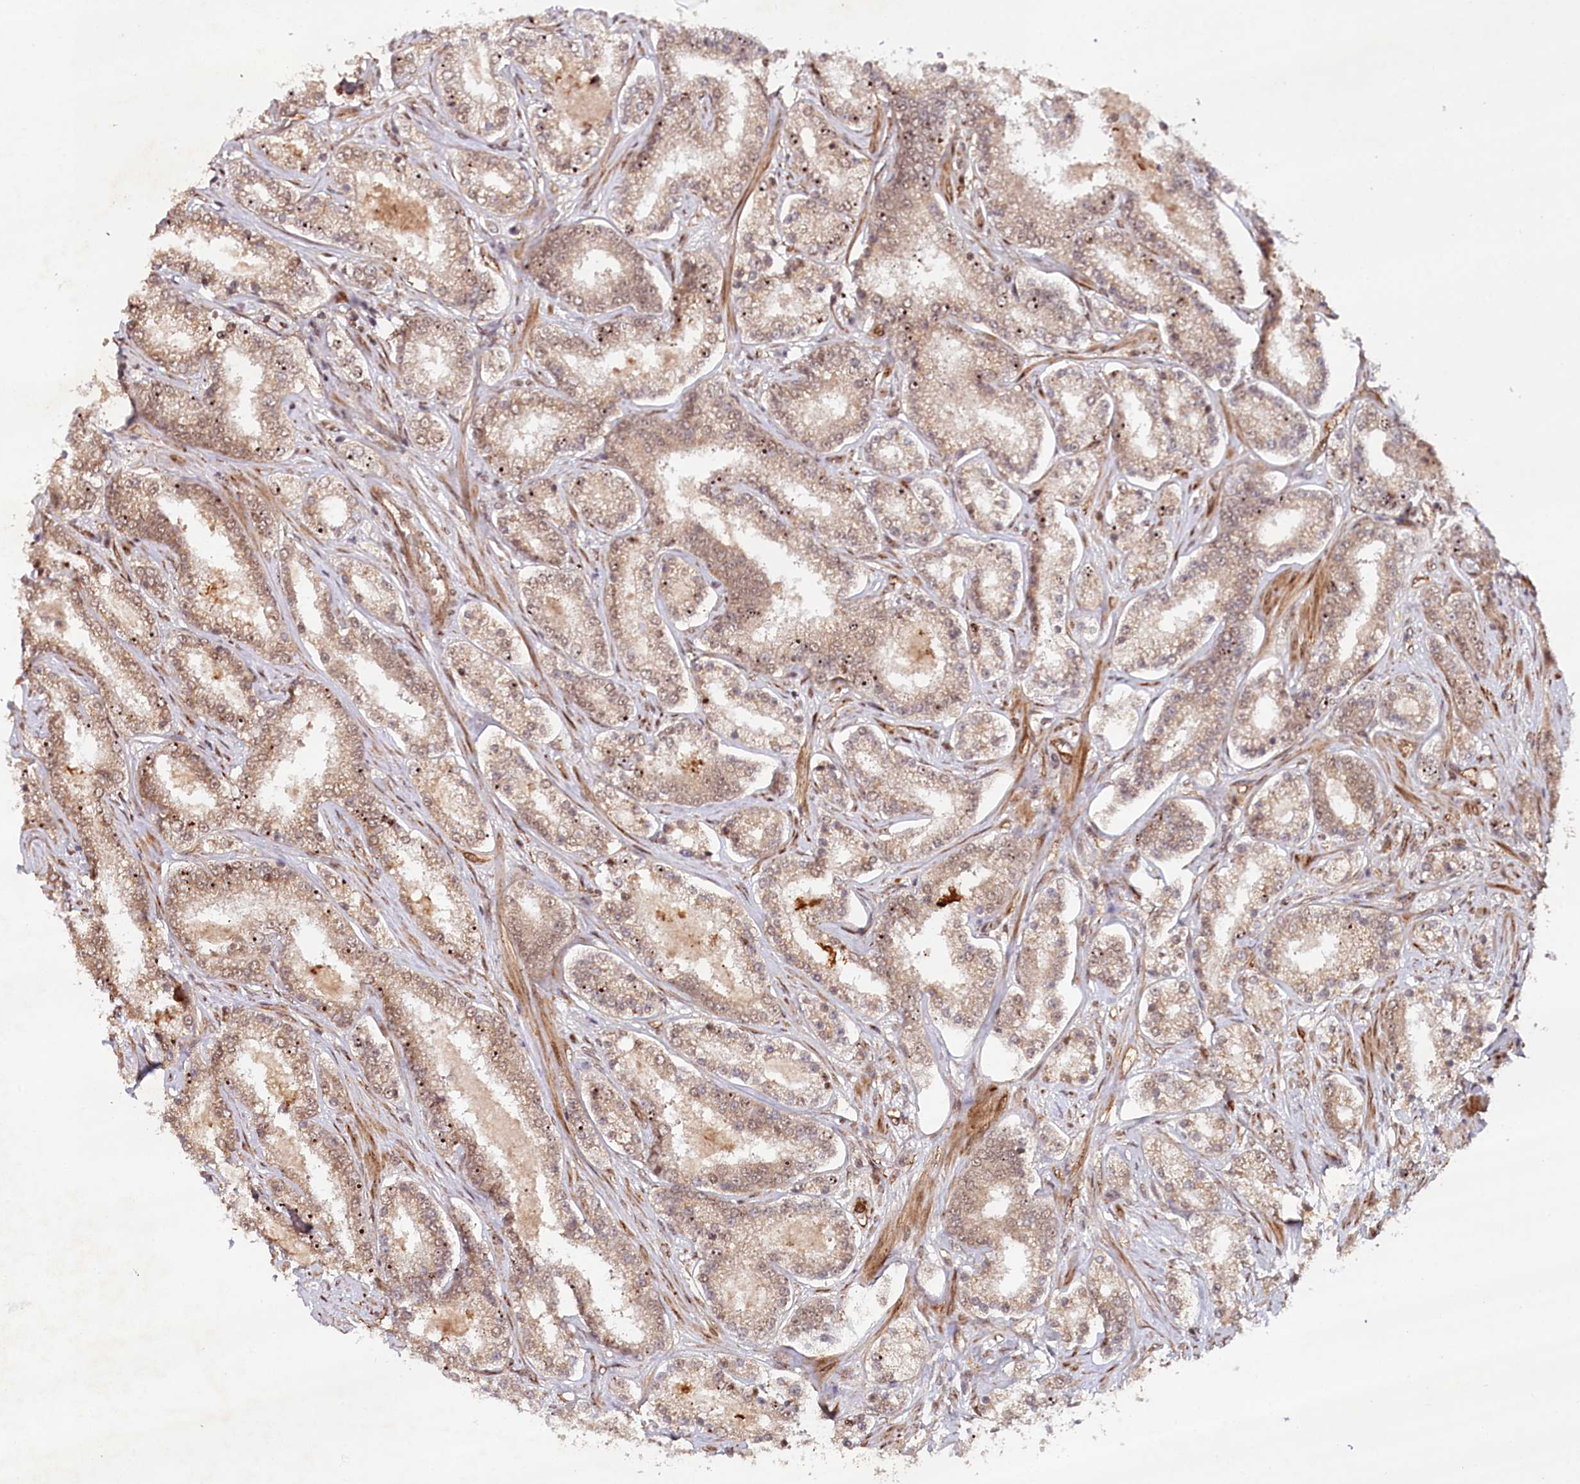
{"staining": {"intensity": "moderate", "quantity": ">75%", "location": "cytoplasmic/membranous,nuclear"}, "tissue": "prostate cancer", "cell_type": "Tumor cells", "image_type": "cancer", "snomed": [{"axis": "morphology", "description": "Normal tissue, NOS"}, {"axis": "morphology", "description": "Adenocarcinoma, High grade"}, {"axis": "topography", "description": "Prostate"}], "caption": "About >75% of tumor cells in prostate cancer (adenocarcinoma (high-grade)) show moderate cytoplasmic/membranous and nuclear protein positivity as visualized by brown immunohistochemical staining.", "gene": "ALKBH8", "patient": {"sex": "male", "age": 83}}